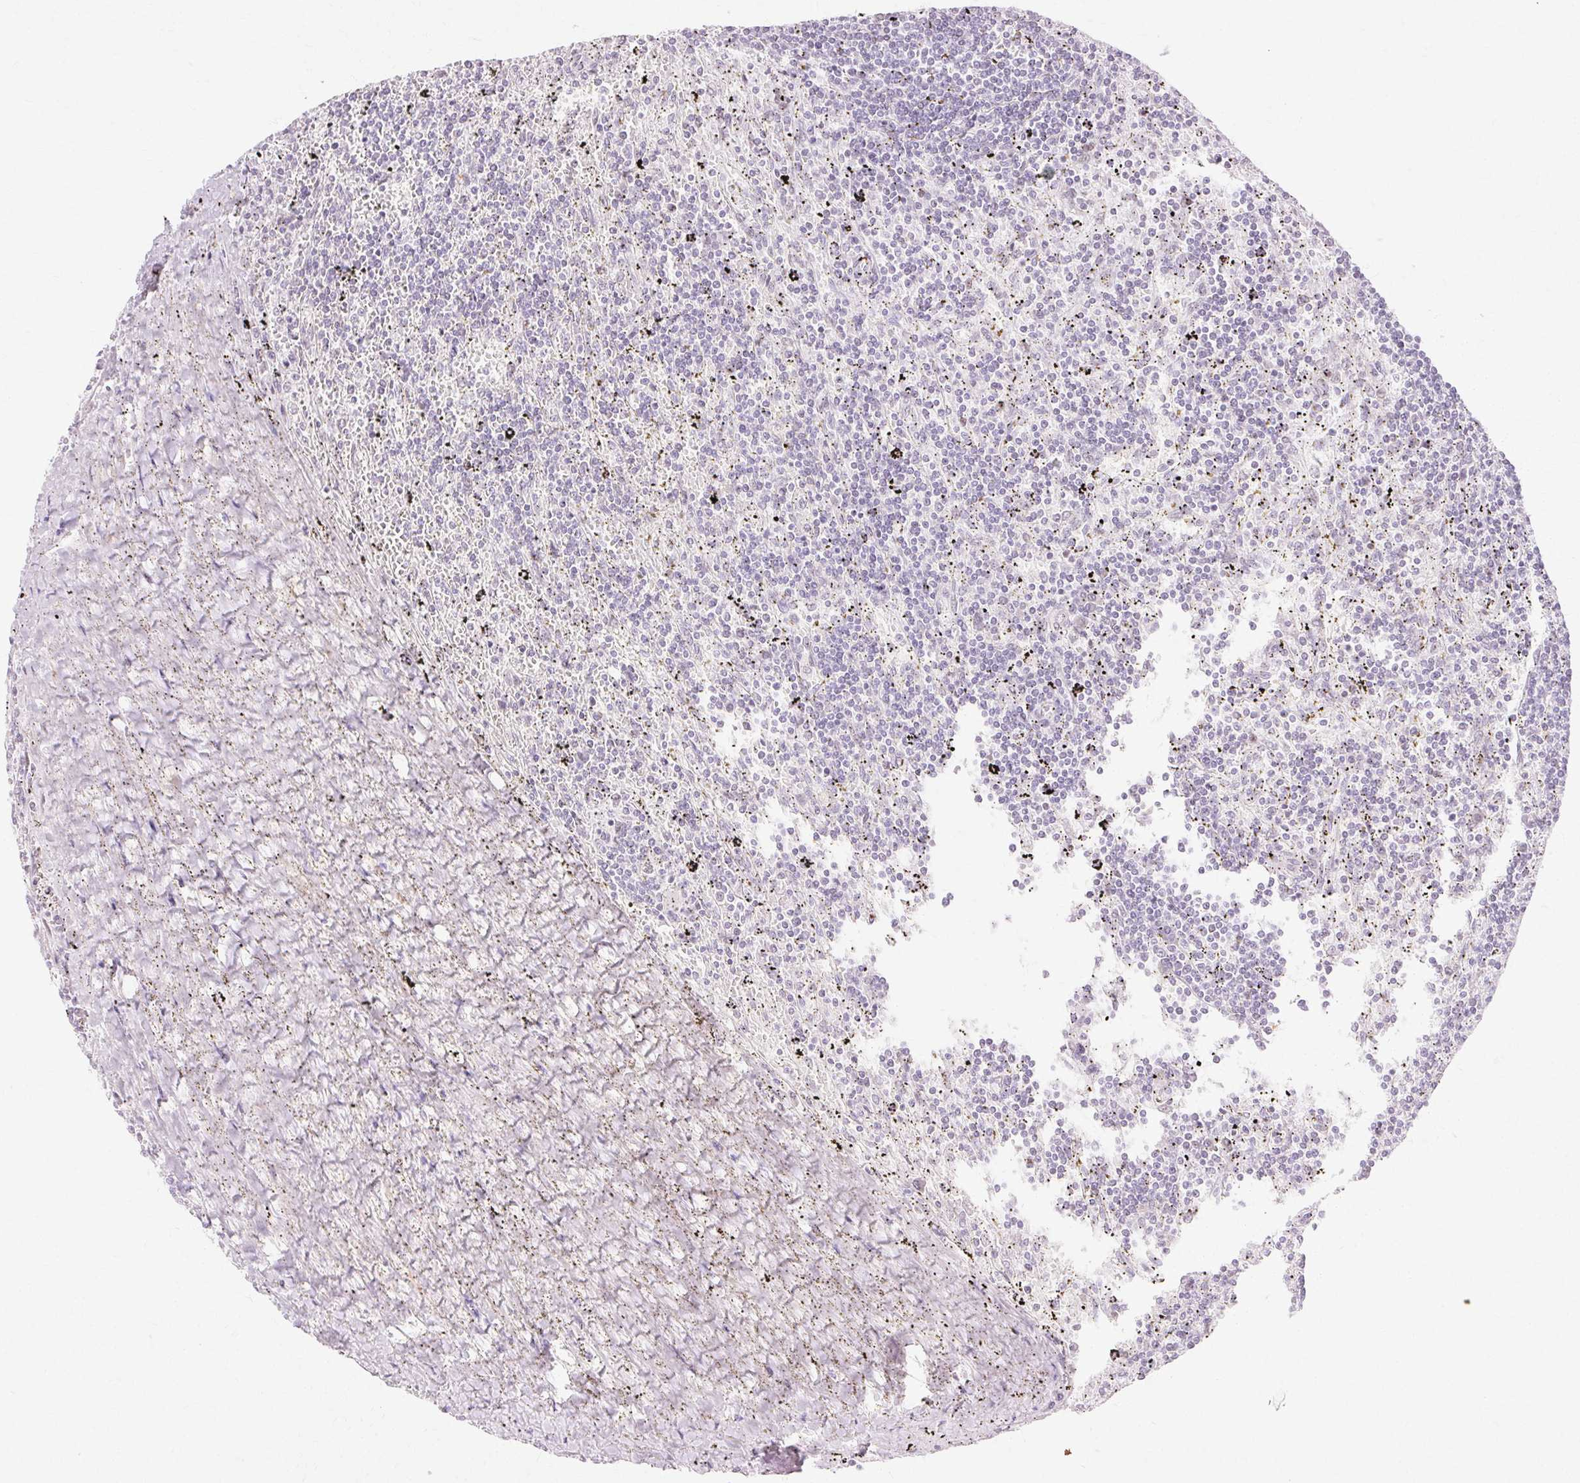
{"staining": {"intensity": "negative", "quantity": "none", "location": "none"}, "tissue": "lymphoma", "cell_type": "Tumor cells", "image_type": "cancer", "snomed": [{"axis": "morphology", "description": "Malignant lymphoma, non-Hodgkin's type, Low grade"}, {"axis": "topography", "description": "Spleen"}], "caption": "Immunohistochemistry photomicrograph of human lymphoma stained for a protein (brown), which exhibits no expression in tumor cells.", "gene": "C3orf49", "patient": {"sex": "male", "age": 76}}